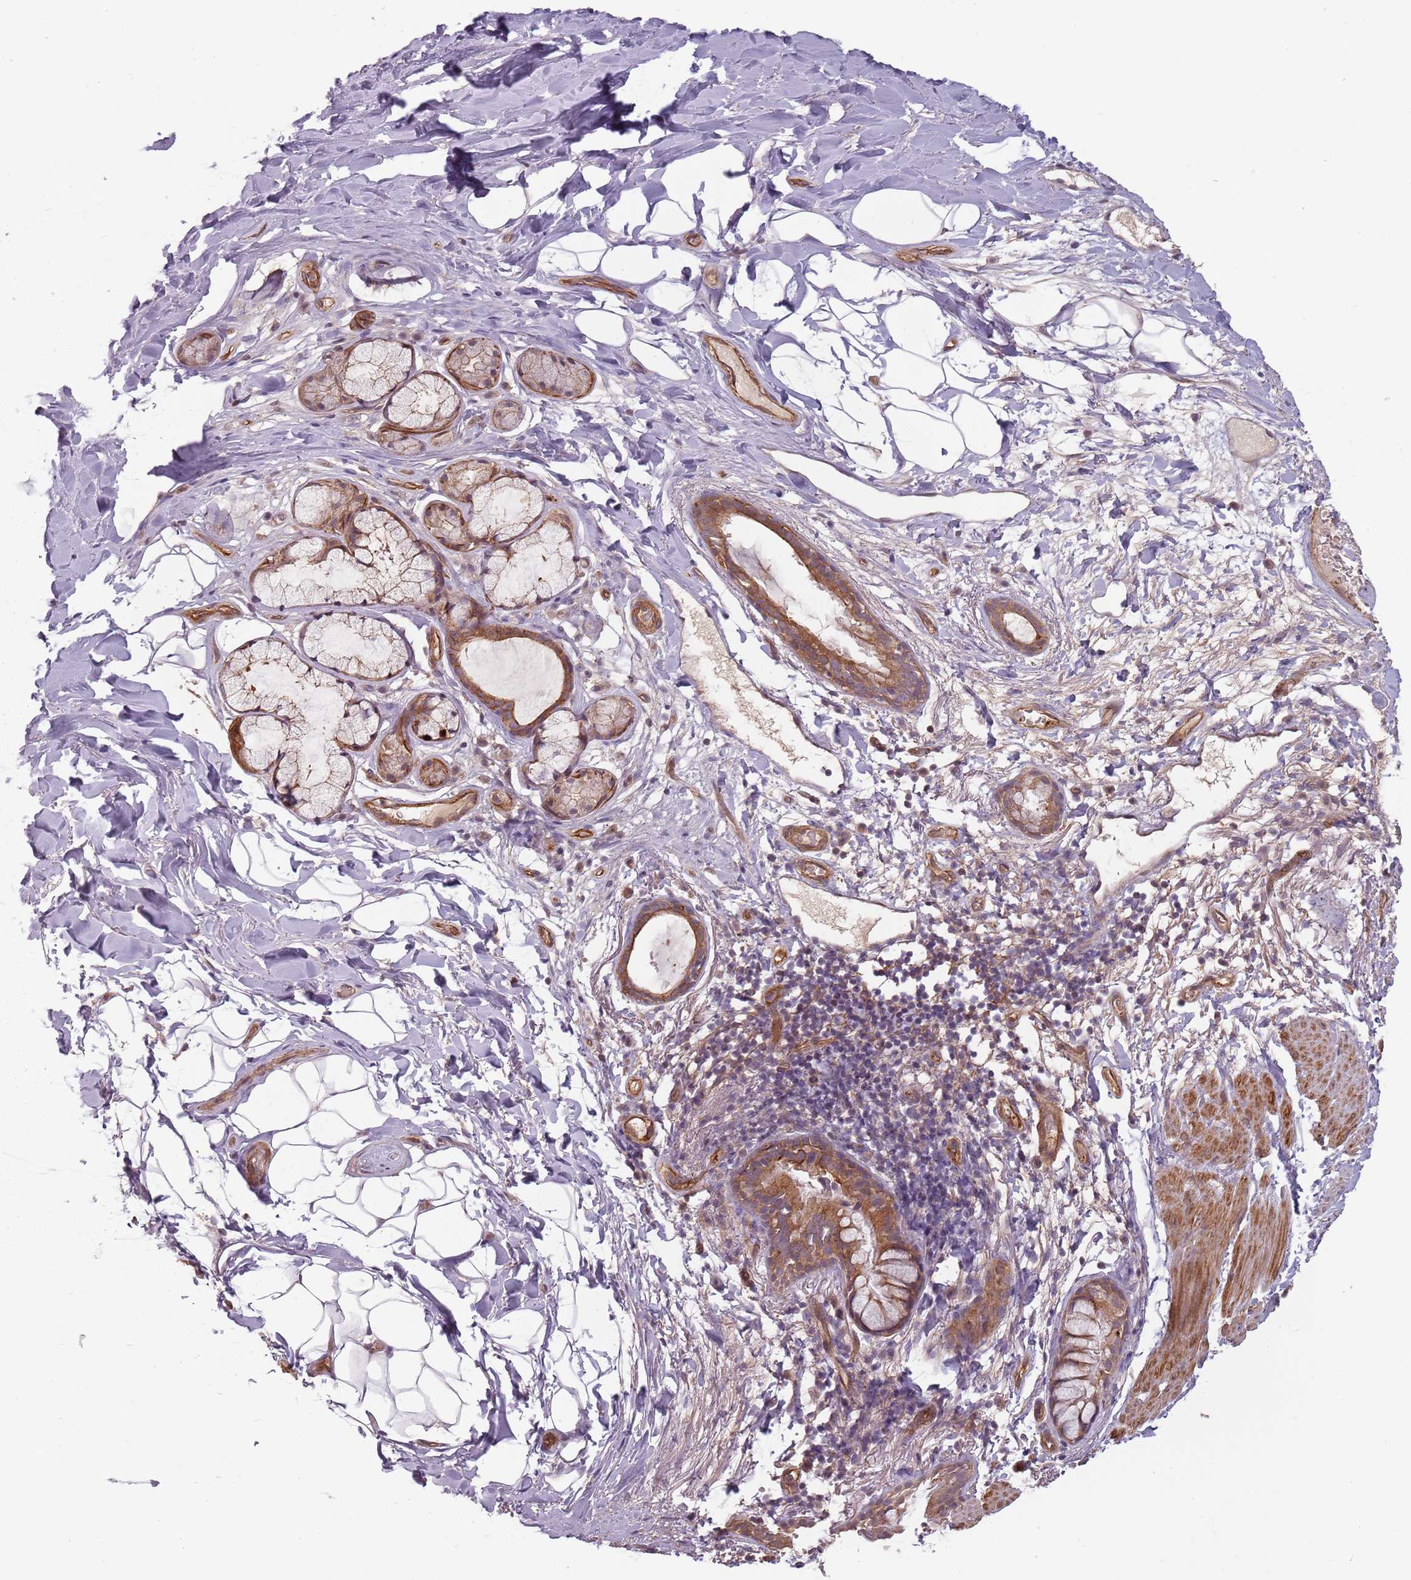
{"staining": {"intensity": "moderate", "quantity": ">75%", "location": "cytoplasmic/membranous"}, "tissue": "bronchus", "cell_type": "Respiratory epithelial cells", "image_type": "normal", "snomed": [{"axis": "morphology", "description": "Normal tissue, NOS"}, {"axis": "topography", "description": "Cartilage tissue"}], "caption": "This photomicrograph displays immunohistochemistry (IHC) staining of unremarkable human bronchus, with medium moderate cytoplasmic/membranous expression in about >75% of respiratory epithelial cells.", "gene": "PPP1R14C", "patient": {"sex": "male", "age": 63}}